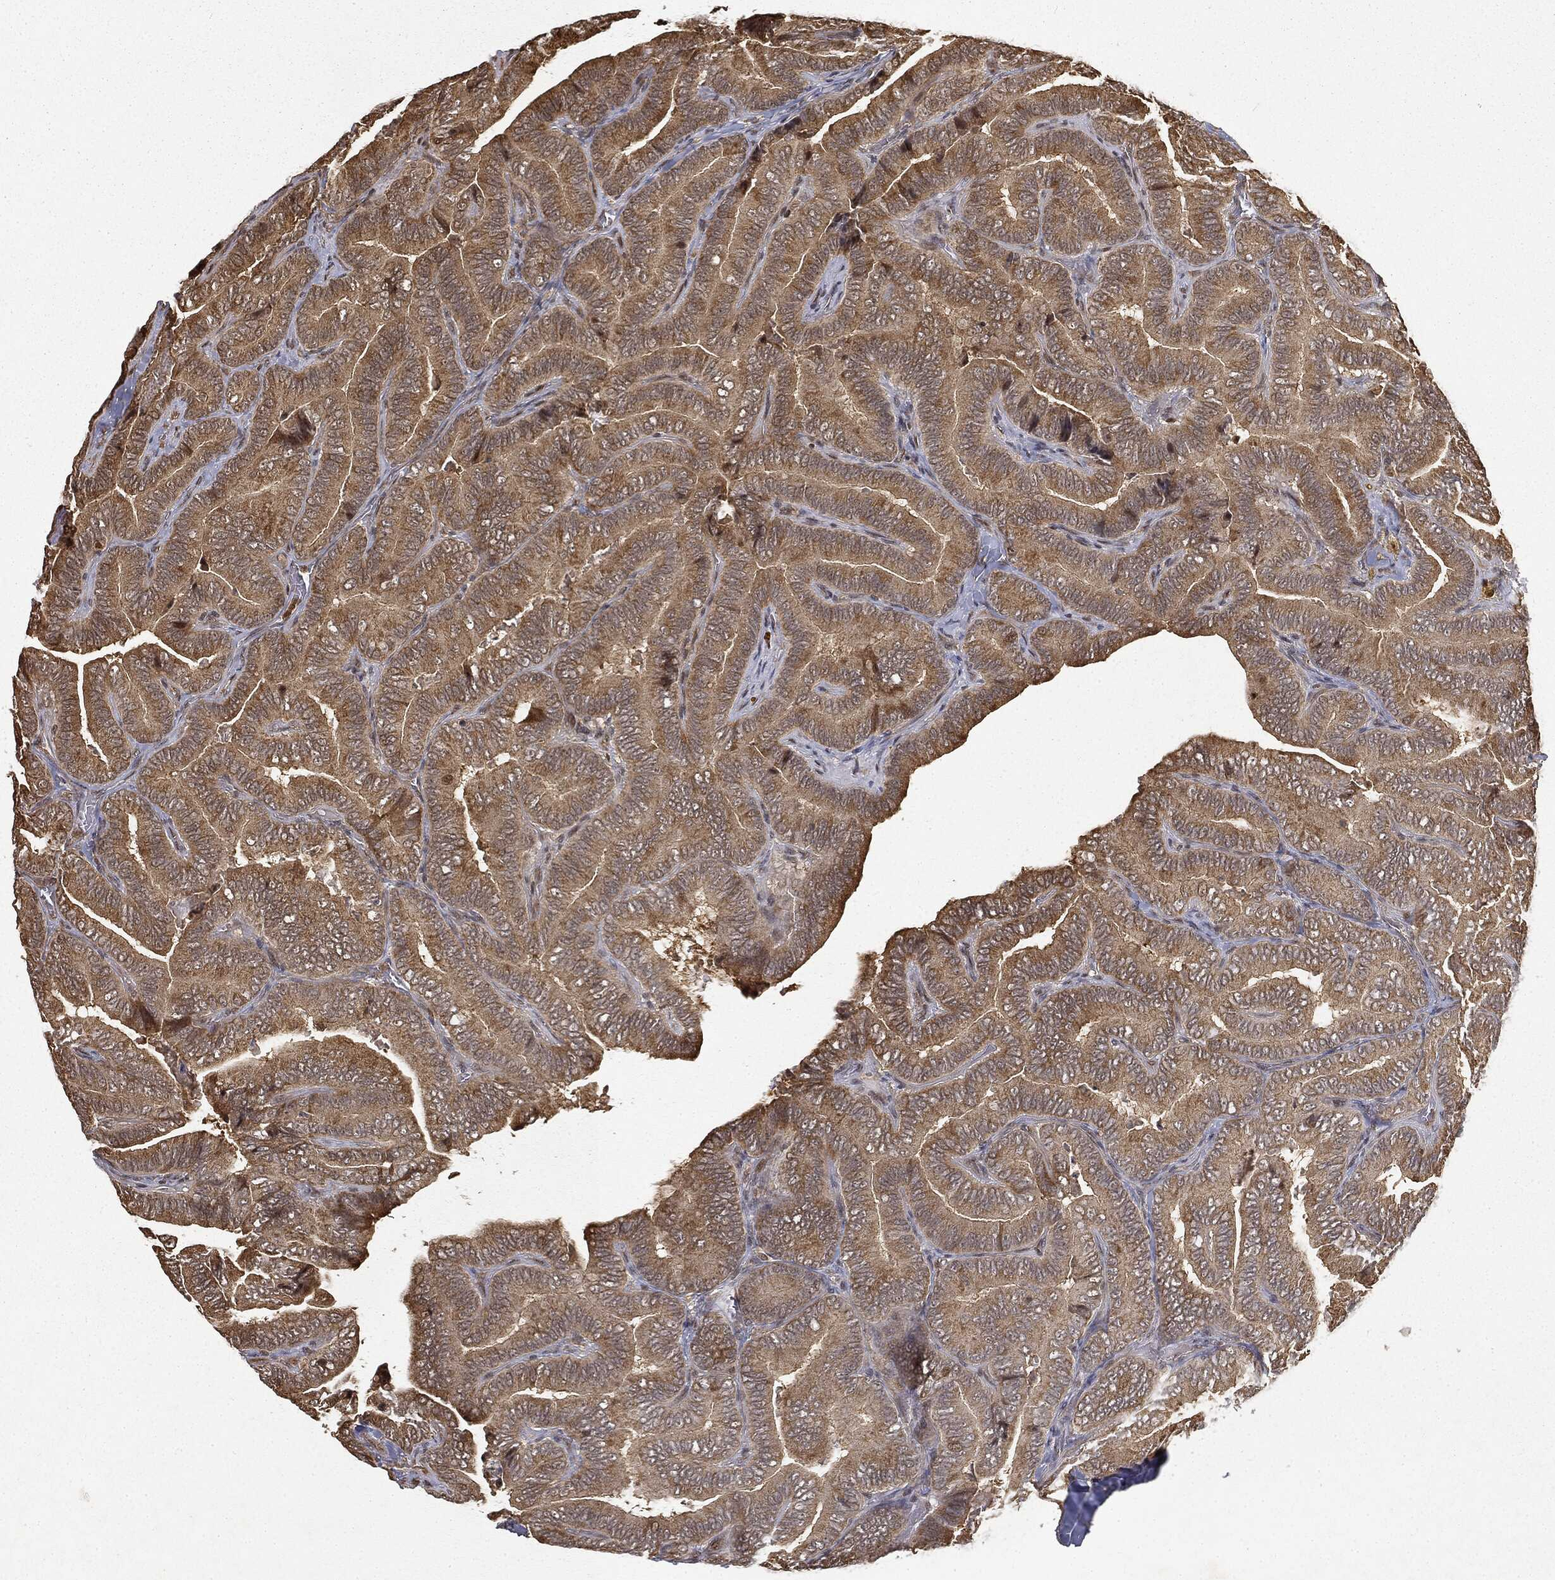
{"staining": {"intensity": "moderate", "quantity": "25%-75%", "location": "cytoplasmic/membranous,nuclear"}, "tissue": "thyroid cancer", "cell_type": "Tumor cells", "image_type": "cancer", "snomed": [{"axis": "morphology", "description": "Papillary adenocarcinoma, NOS"}, {"axis": "topography", "description": "Thyroid gland"}], "caption": "Immunohistochemical staining of human thyroid cancer exhibits medium levels of moderate cytoplasmic/membranous and nuclear expression in approximately 25%-75% of tumor cells. Immunohistochemistry (ihc) stains the protein in brown and the nuclei are stained blue.", "gene": "ZNHIT6", "patient": {"sex": "male", "age": 61}}